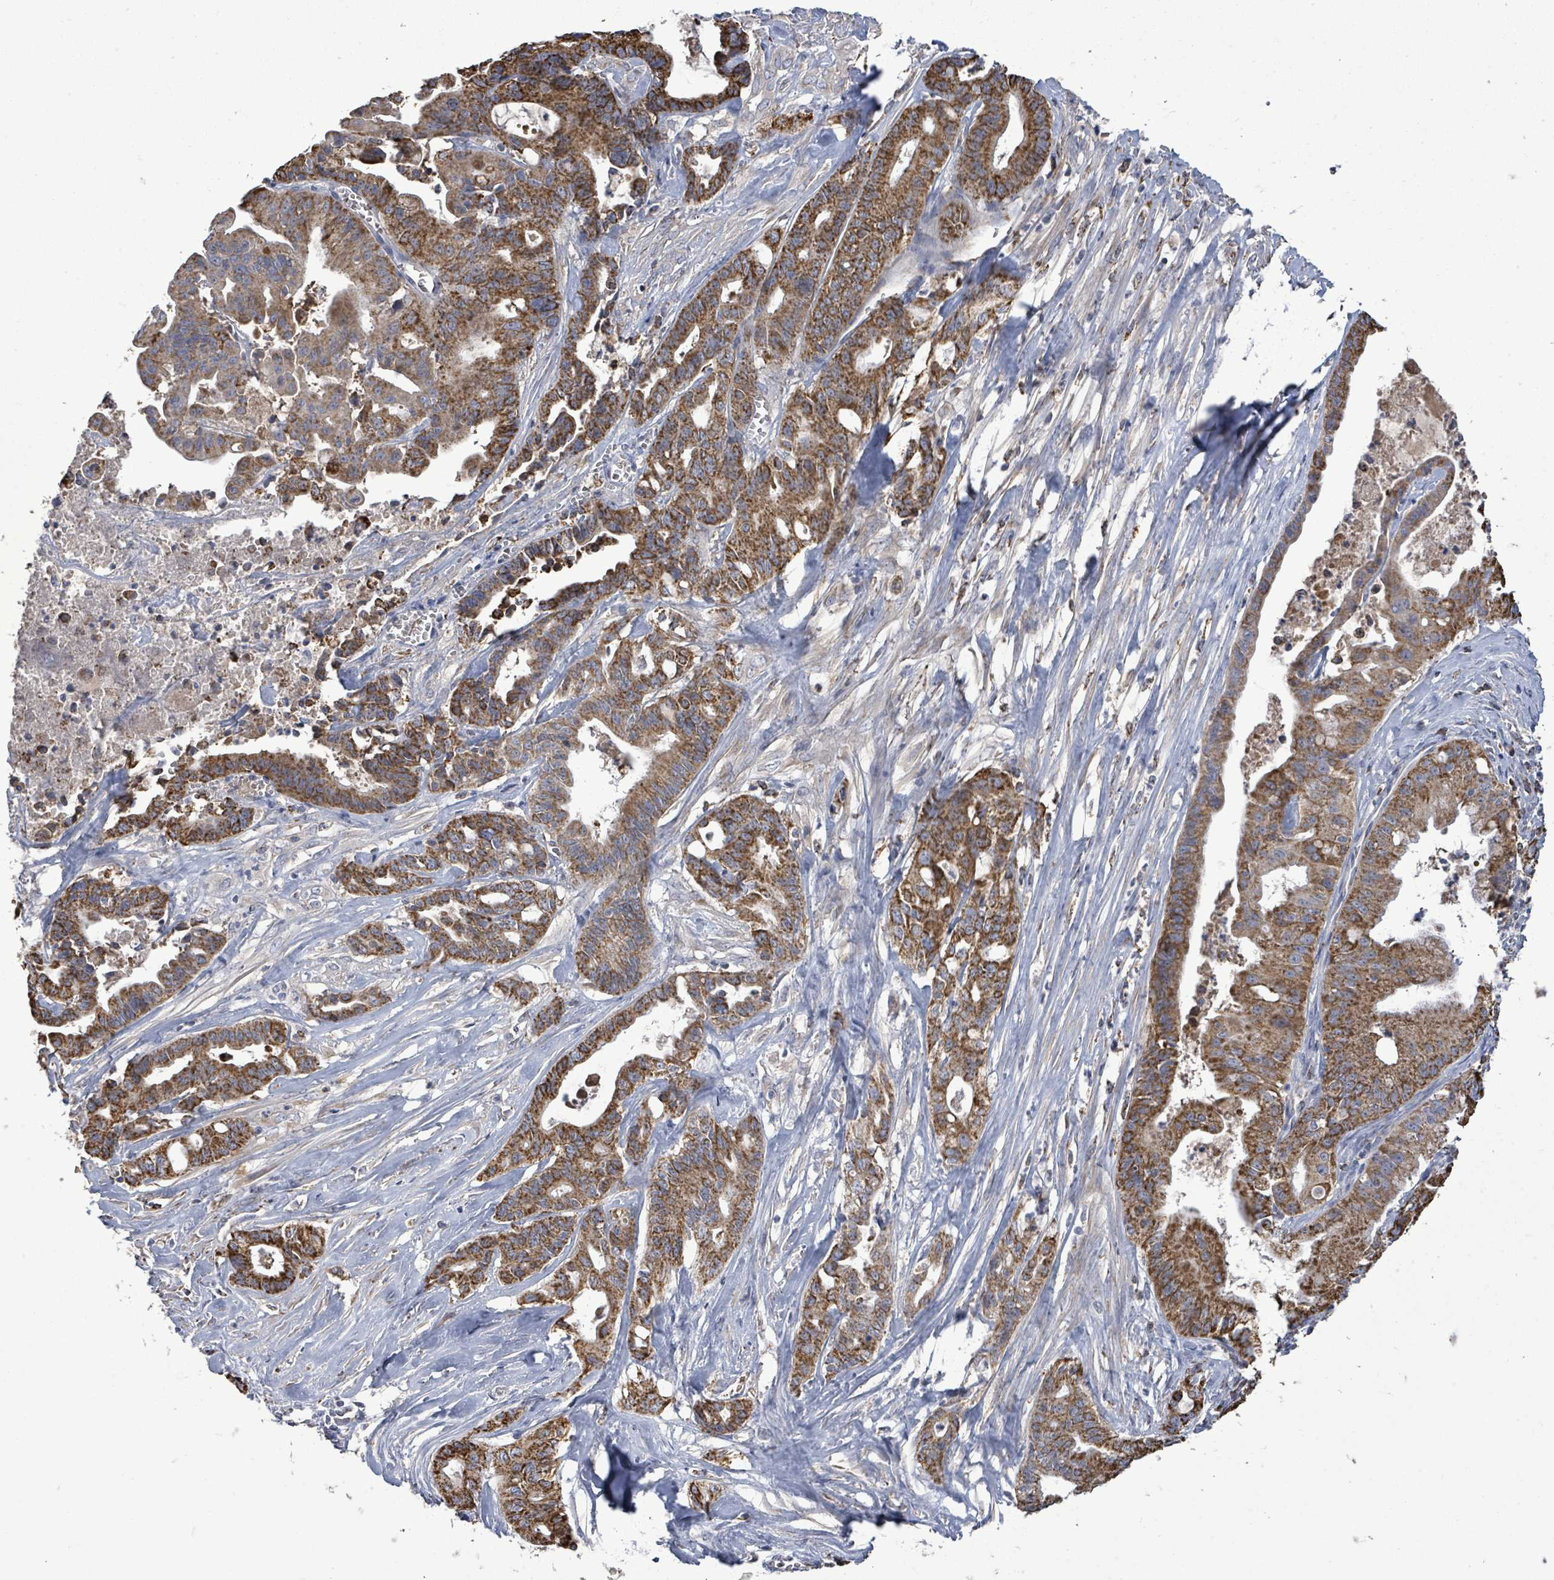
{"staining": {"intensity": "strong", "quantity": ">75%", "location": "cytoplasmic/membranous"}, "tissue": "ovarian cancer", "cell_type": "Tumor cells", "image_type": "cancer", "snomed": [{"axis": "morphology", "description": "Cystadenocarcinoma, mucinous, NOS"}, {"axis": "topography", "description": "Ovary"}], "caption": "IHC micrograph of mucinous cystadenocarcinoma (ovarian) stained for a protein (brown), which exhibits high levels of strong cytoplasmic/membranous expression in about >75% of tumor cells.", "gene": "MTMR12", "patient": {"sex": "female", "age": 70}}